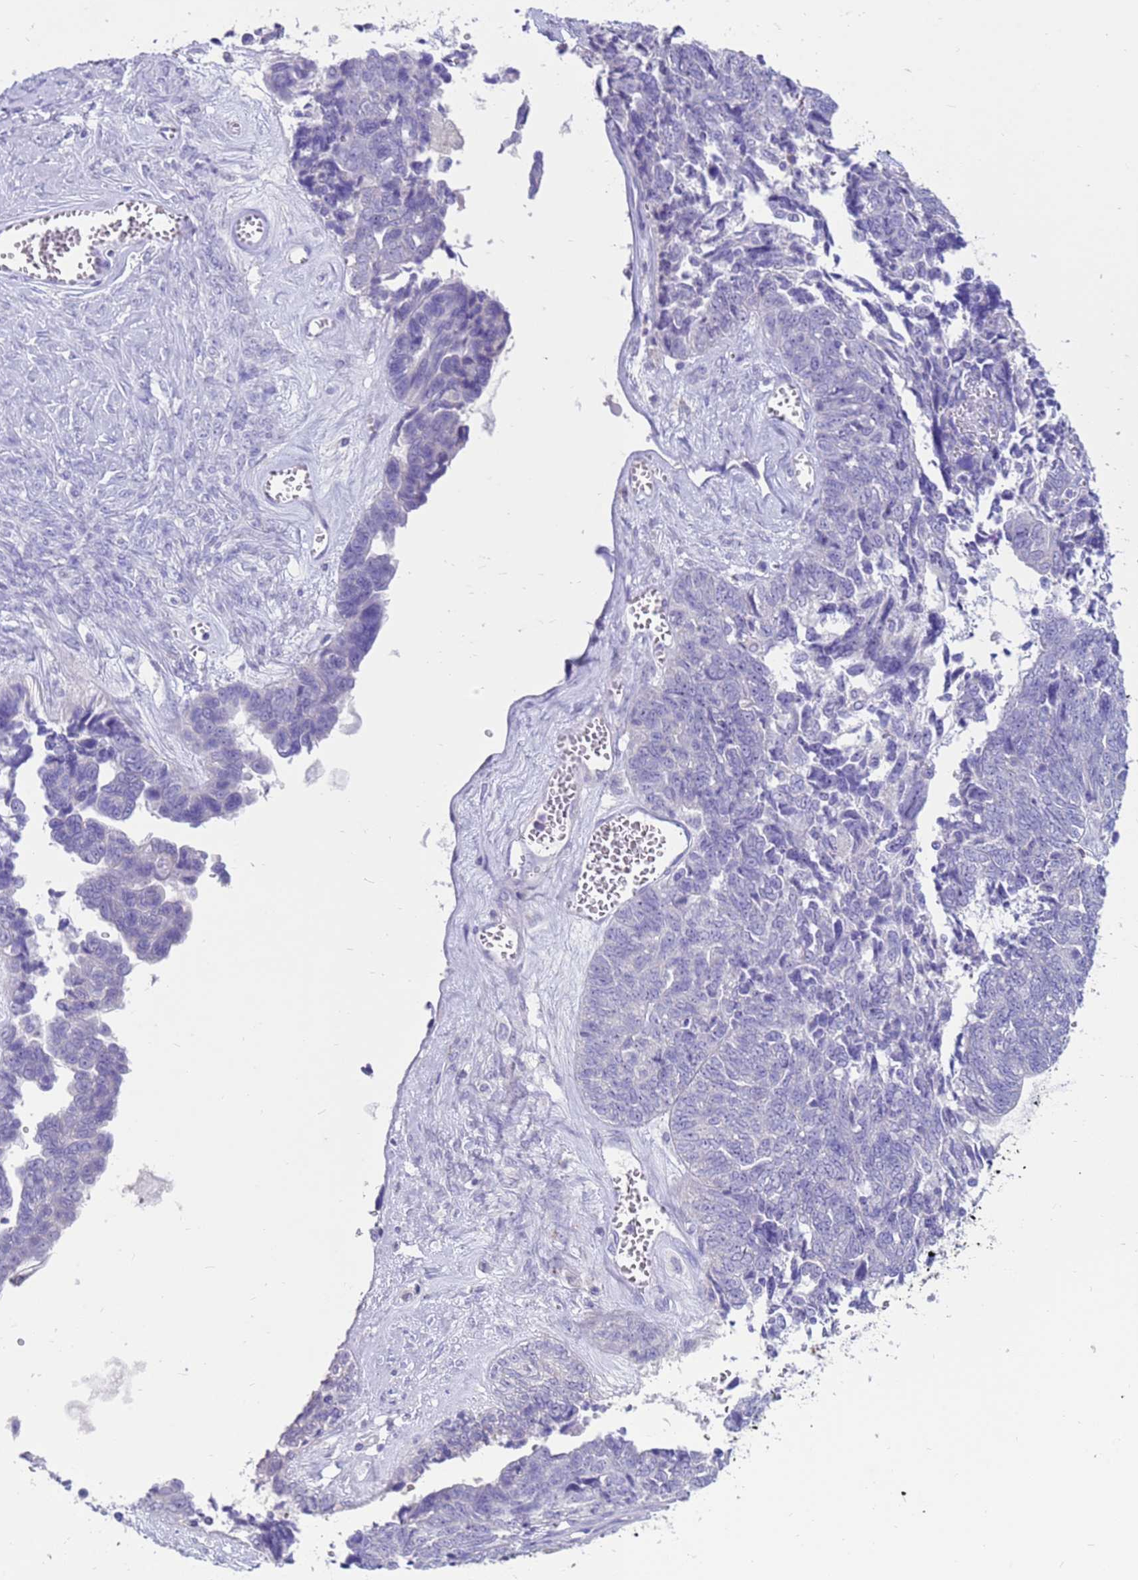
{"staining": {"intensity": "negative", "quantity": "none", "location": "none"}, "tissue": "ovarian cancer", "cell_type": "Tumor cells", "image_type": "cancer", "snomed": [{"axis": "morphology", "description": "Cystadenocarcinoma, serous, NOS"}, {"axis": "topography", "description": "Ovary"}], "caption": "A photomicrograph of serous cystadenocarcinoma (ovarian) stained for a protein displays no brown staining in tumor cells.", "gene": "PDE10A", "patient": {"sex": "female", "age": 79}}